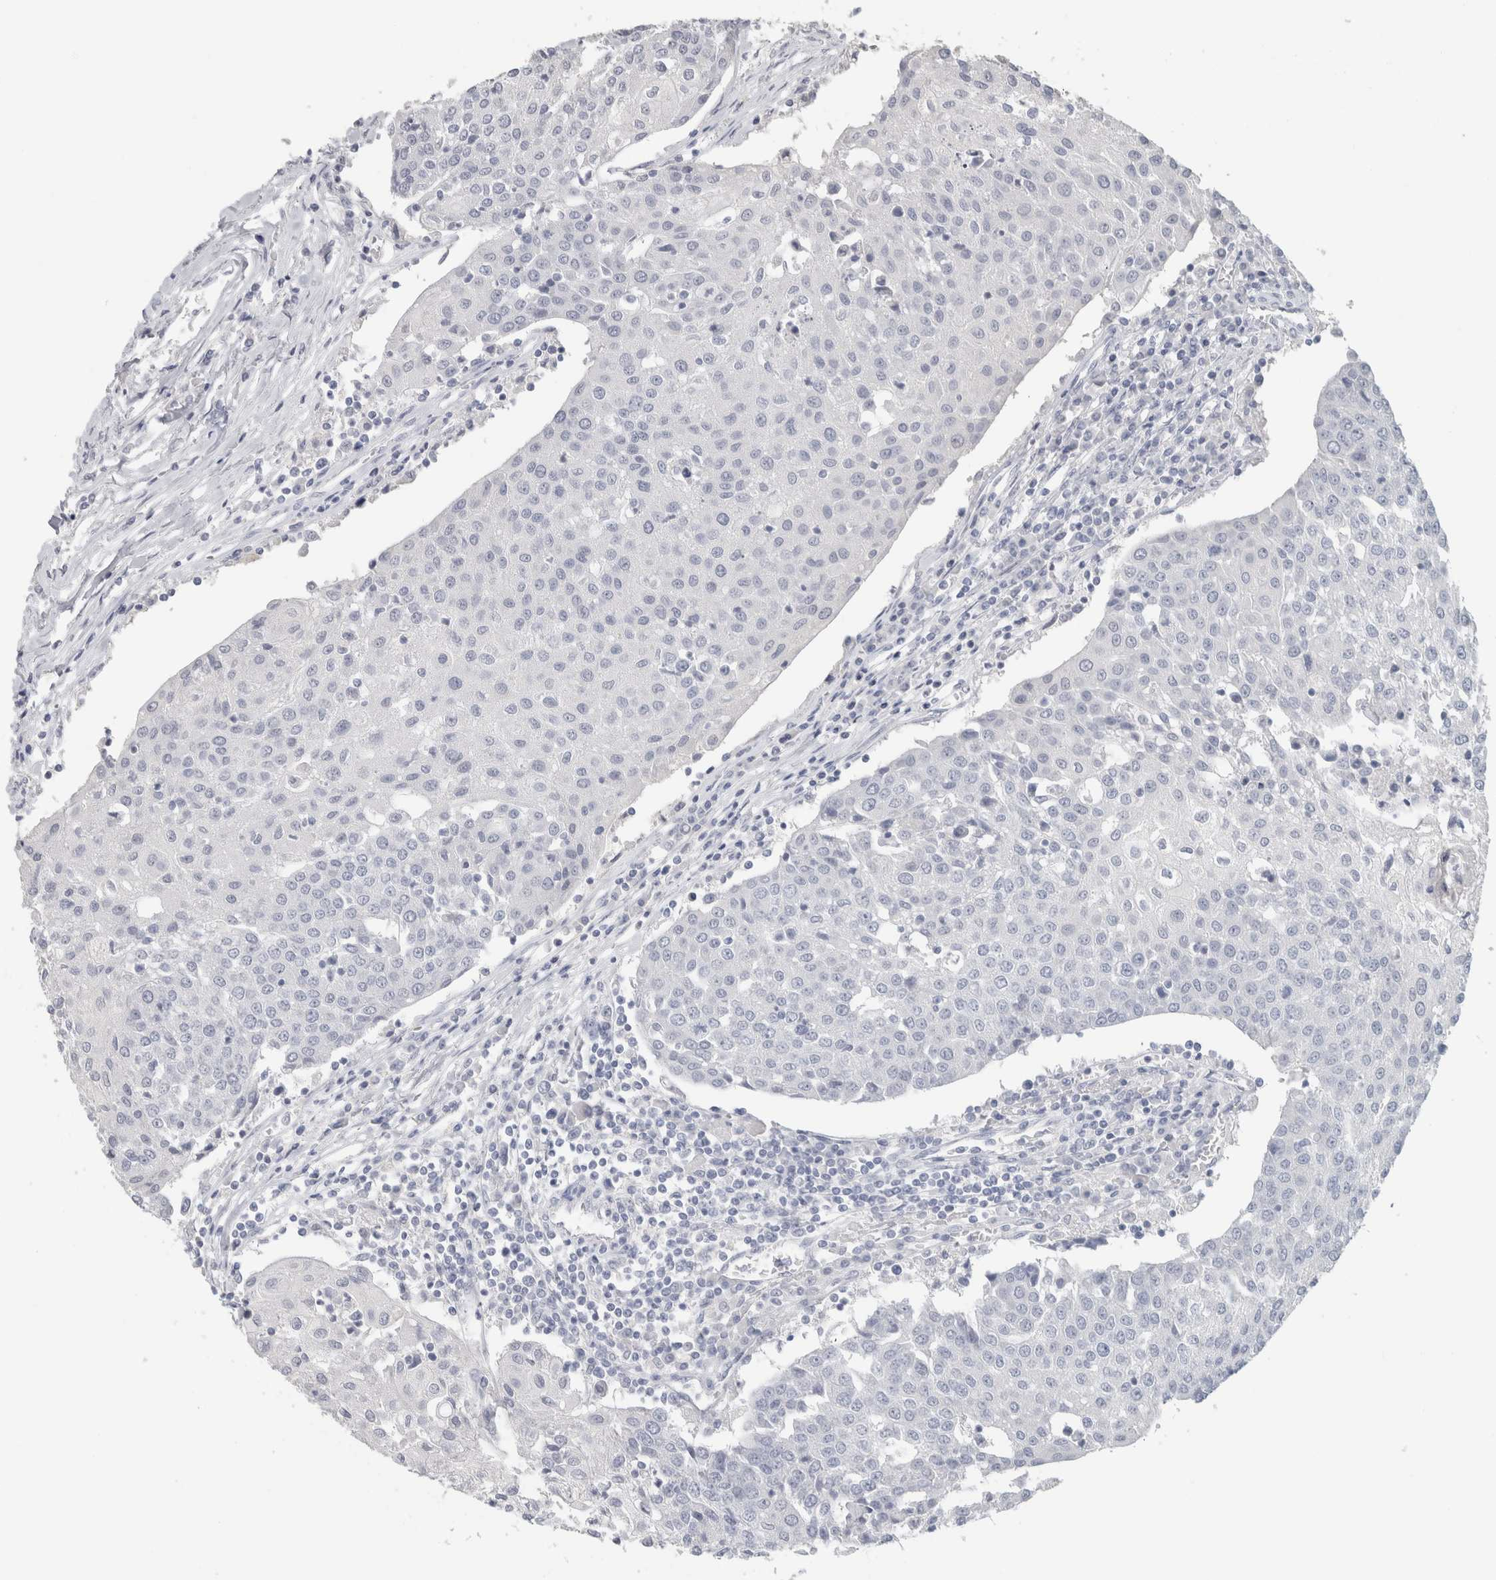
{"staining": {"intensity": "negative", "quantity": "none", "location": "none"}, "tissue": "urothelial cancer", "cell_type": "Tumor cells", "image_type": "cancer", "snomed": [{"axis": "morphology", "description": "Urothelial carcinoma, High grade"}, {"axis": "topography", "description": "Urinary bladder"}], "caption": "This is an immunohistochemistry image of human urothelial carcinoma (high-grade). There is no positivity in tumor cells.", "gene": "SLC6A1", "patient": {"sex": "female", "age": 85}}